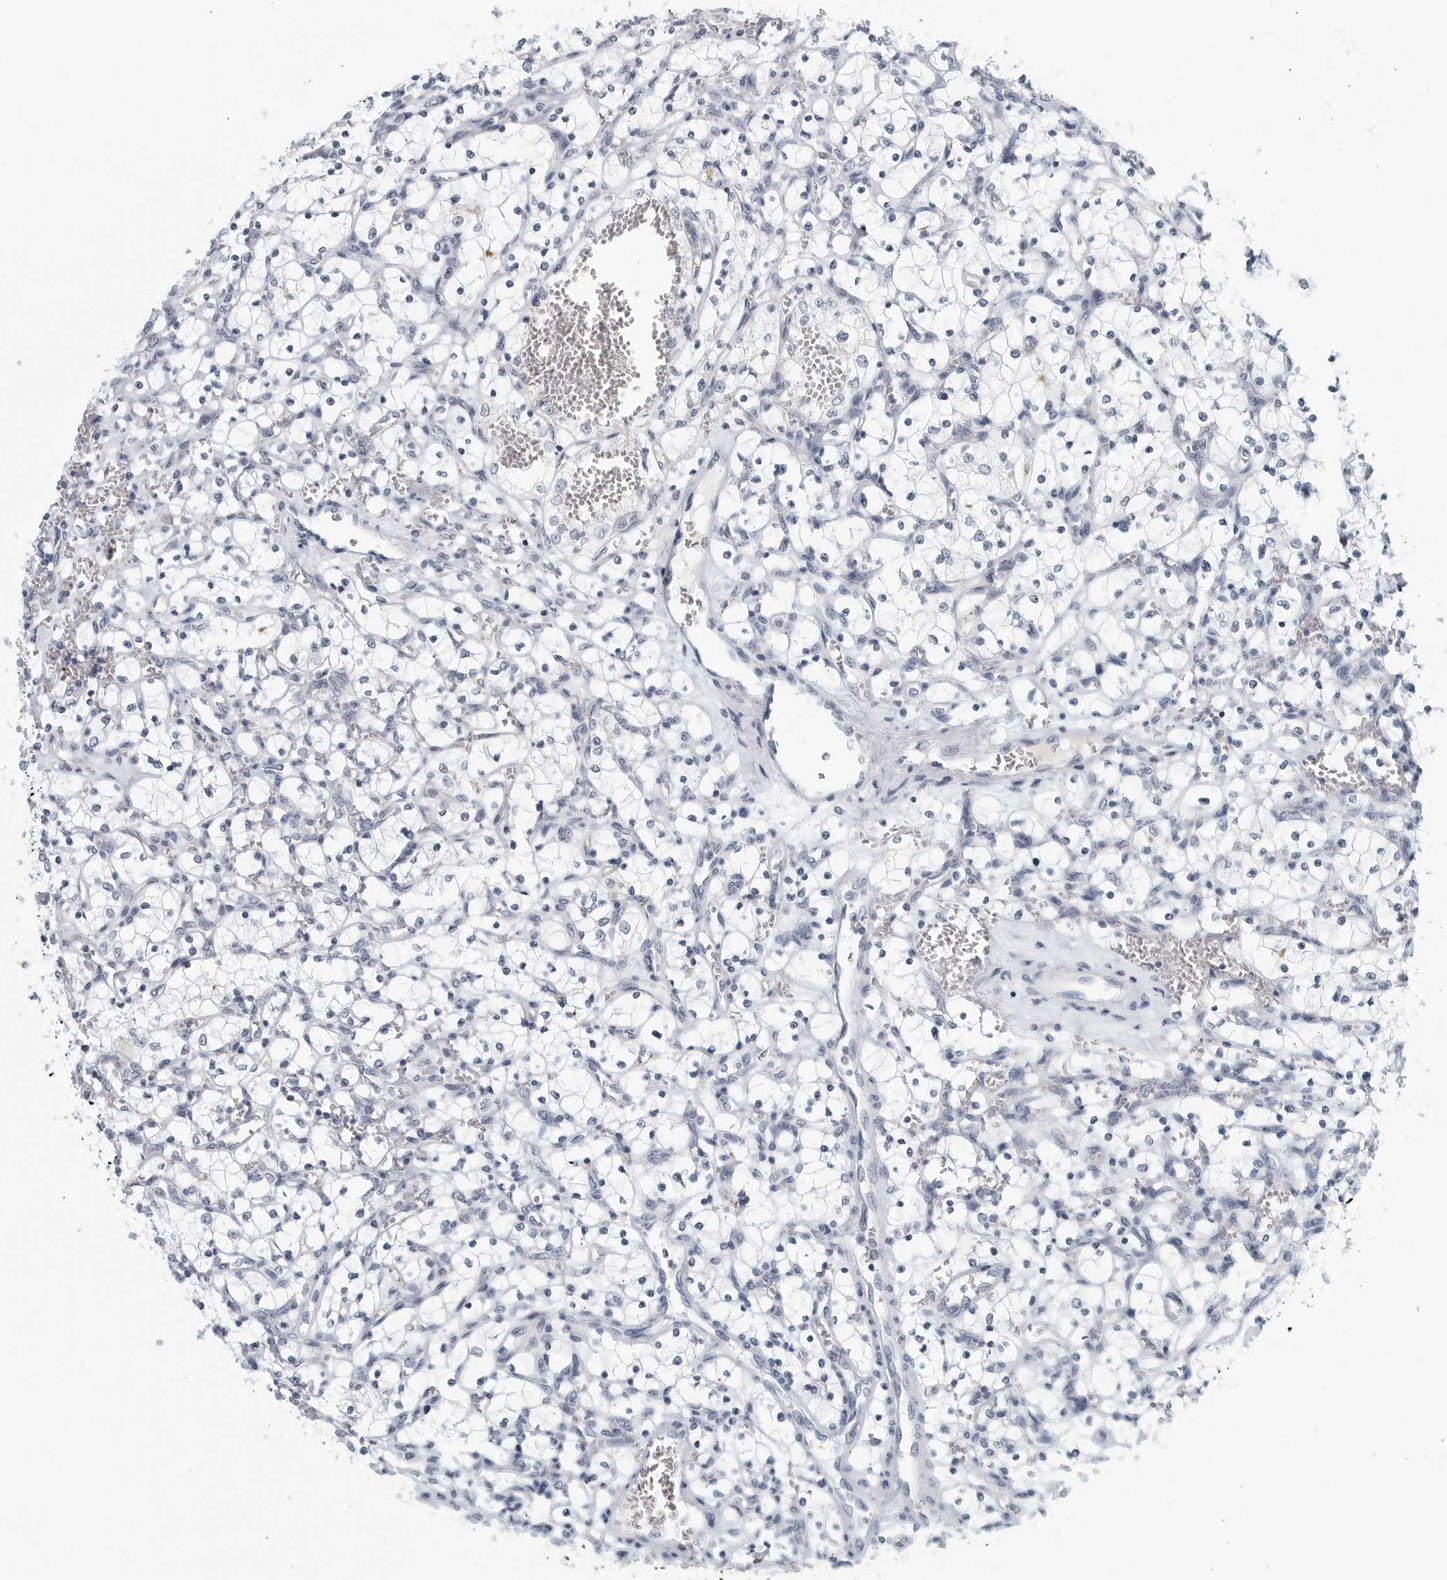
{"staining": {"intensity": "negative", "quantity": "none", "location": "none"}, "tissue": "renal cancer", "cell_type": "Tumor cells", "image_type": "cancer", "snomed": [{"axis": "morphology", "description": "Adenocarcinoma, NOS"}, {"axis": "topography", "description": "Kidney"}], "caption": "The immunohistochemistry (IHC) micrograph has no significant positivity in tumor cells of renal adenocarcinoma tissue.", "gene": "MATN1", "patient": {"sex": "female", "age": 69}}